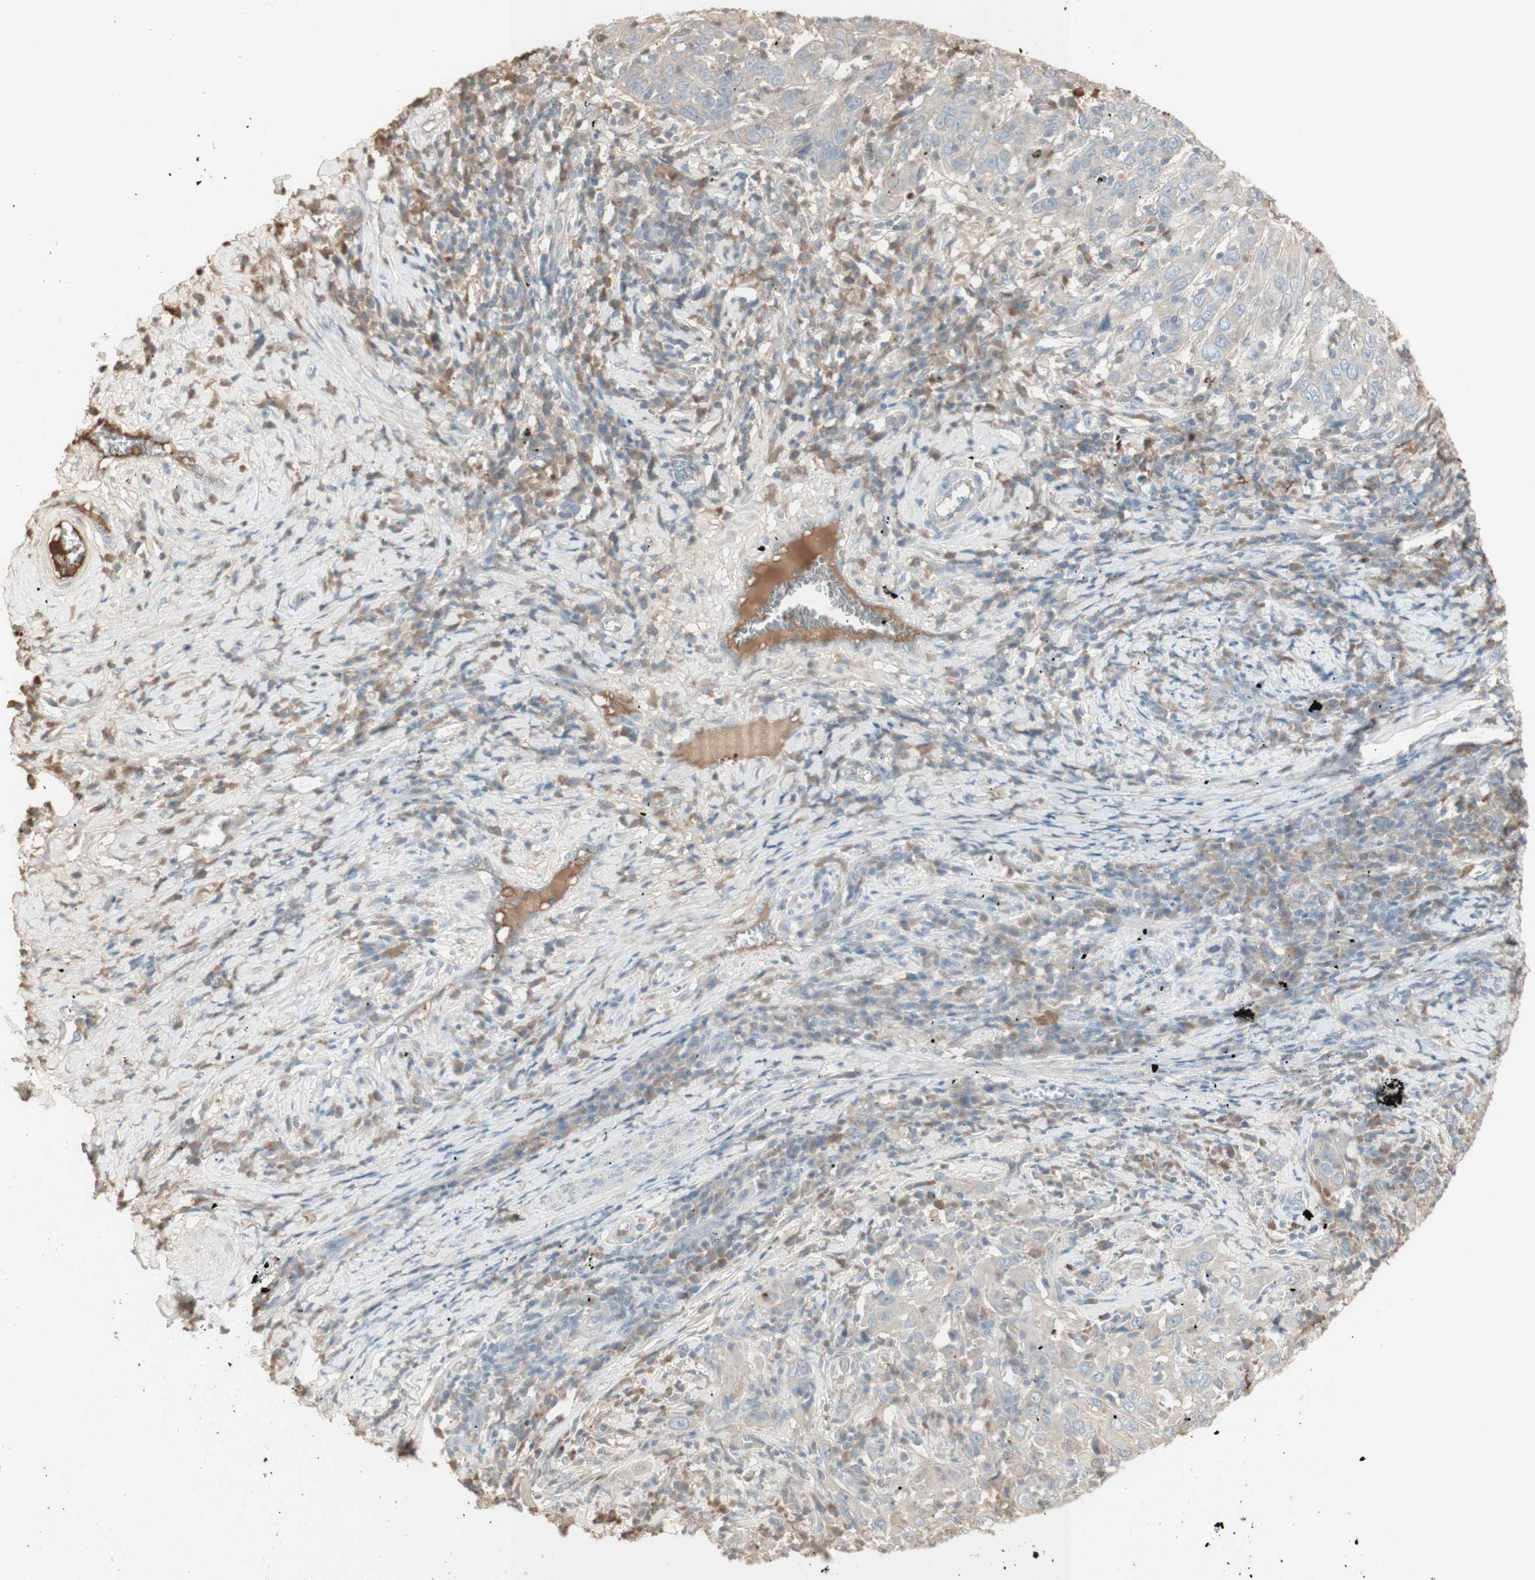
{"staining": {"intensity": "negative", "quantity": "none", "location": "none"}, "tissue": "cervical cancer", "cell_type": "Tumor cells", "image_type": "cancer", "snomed": [{"axis": "morphology", "description": "Squamous cell carcinoma, NOS"}, {"axis": "topography", "description": "Cervix"}], "caption": "The image displays no staining of tumor cells in cervical cancer. (Immunohistochemistry (ihc), brightfield microscopy, high magnification).", "gene": "IFNG", "patient": {"sex": "female", "age": 46}}